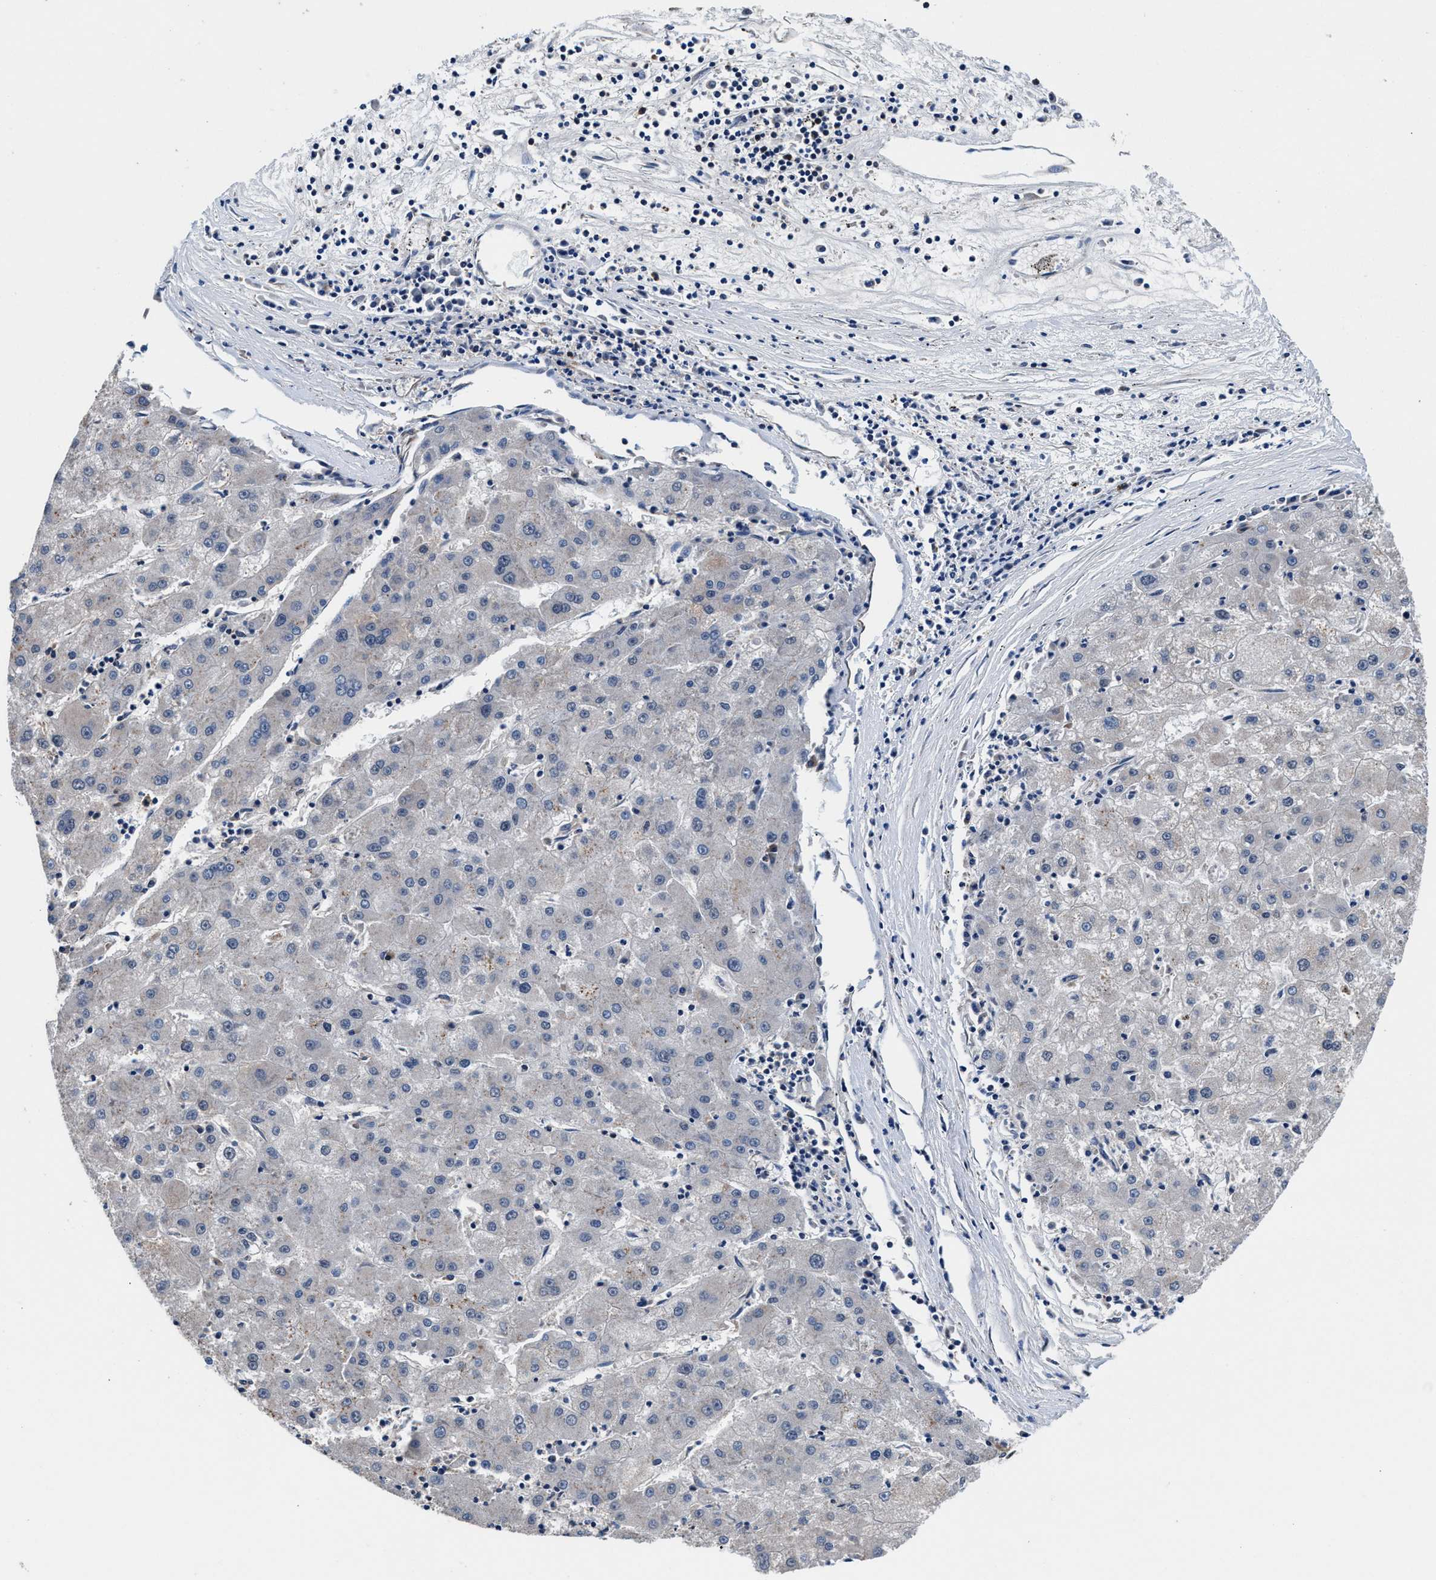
{"staining": {"intensity": "negative", "quantity": "none", "location": "none"}, "tissue": "liver cancer", "cell_type": "Tumor cells", "image_type": "cancer", "snomed": [{"axis": "morphology", "description": "Carcinoma, Hepatocellular, NOS"}, {"axis": "topography", "description": "Liver"}], "caption": "Tumor cells are negative for brown protein staining in hepatocellular carcinoma (liver).", "gene": "USP16", "patient": {"sex": "male", "age": 72}}